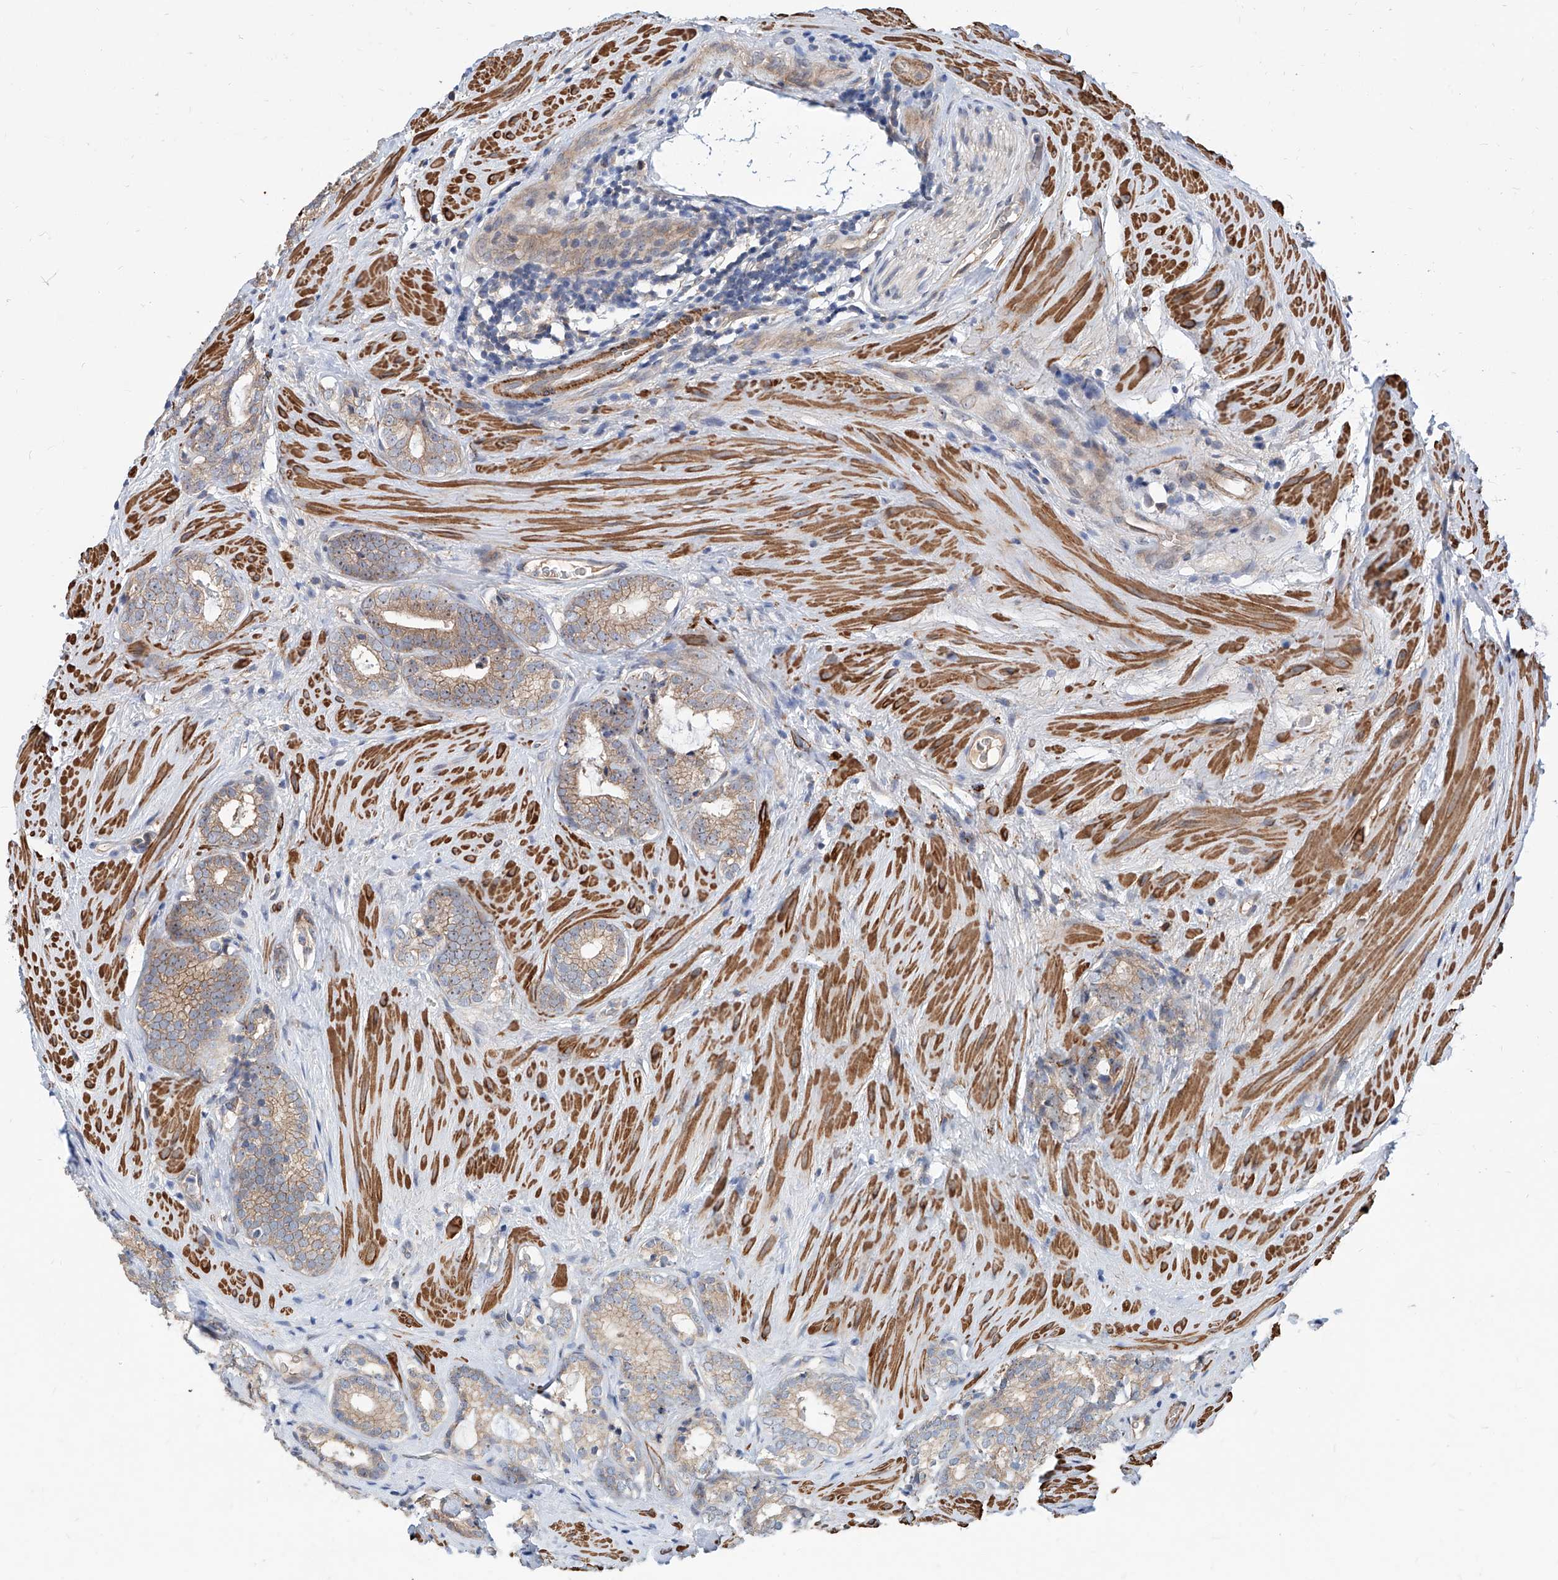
{"staining": {"intensity": "moderate", "quantity": ">75%", "location": "cytoplasmic/membranous"}, "tissue": "prostate cancer", "cell_type": "Tumor cells", "image_type": "cancer", "snomed": [{"axis": "morphology", "description": "Adenocarcinoma, High grade"}, {"axis": "topography", "description": "Prostate"}], "caption": "DAB (3,3'-diaminobenzidine) immunohistochemical staining of human prostate cancer reveals moderate cytoplasmic/membranous protein staining in about >75% of tumor cells.", "gene": "MAGEE2", "patient": {"sex": "male", "age": 63}}